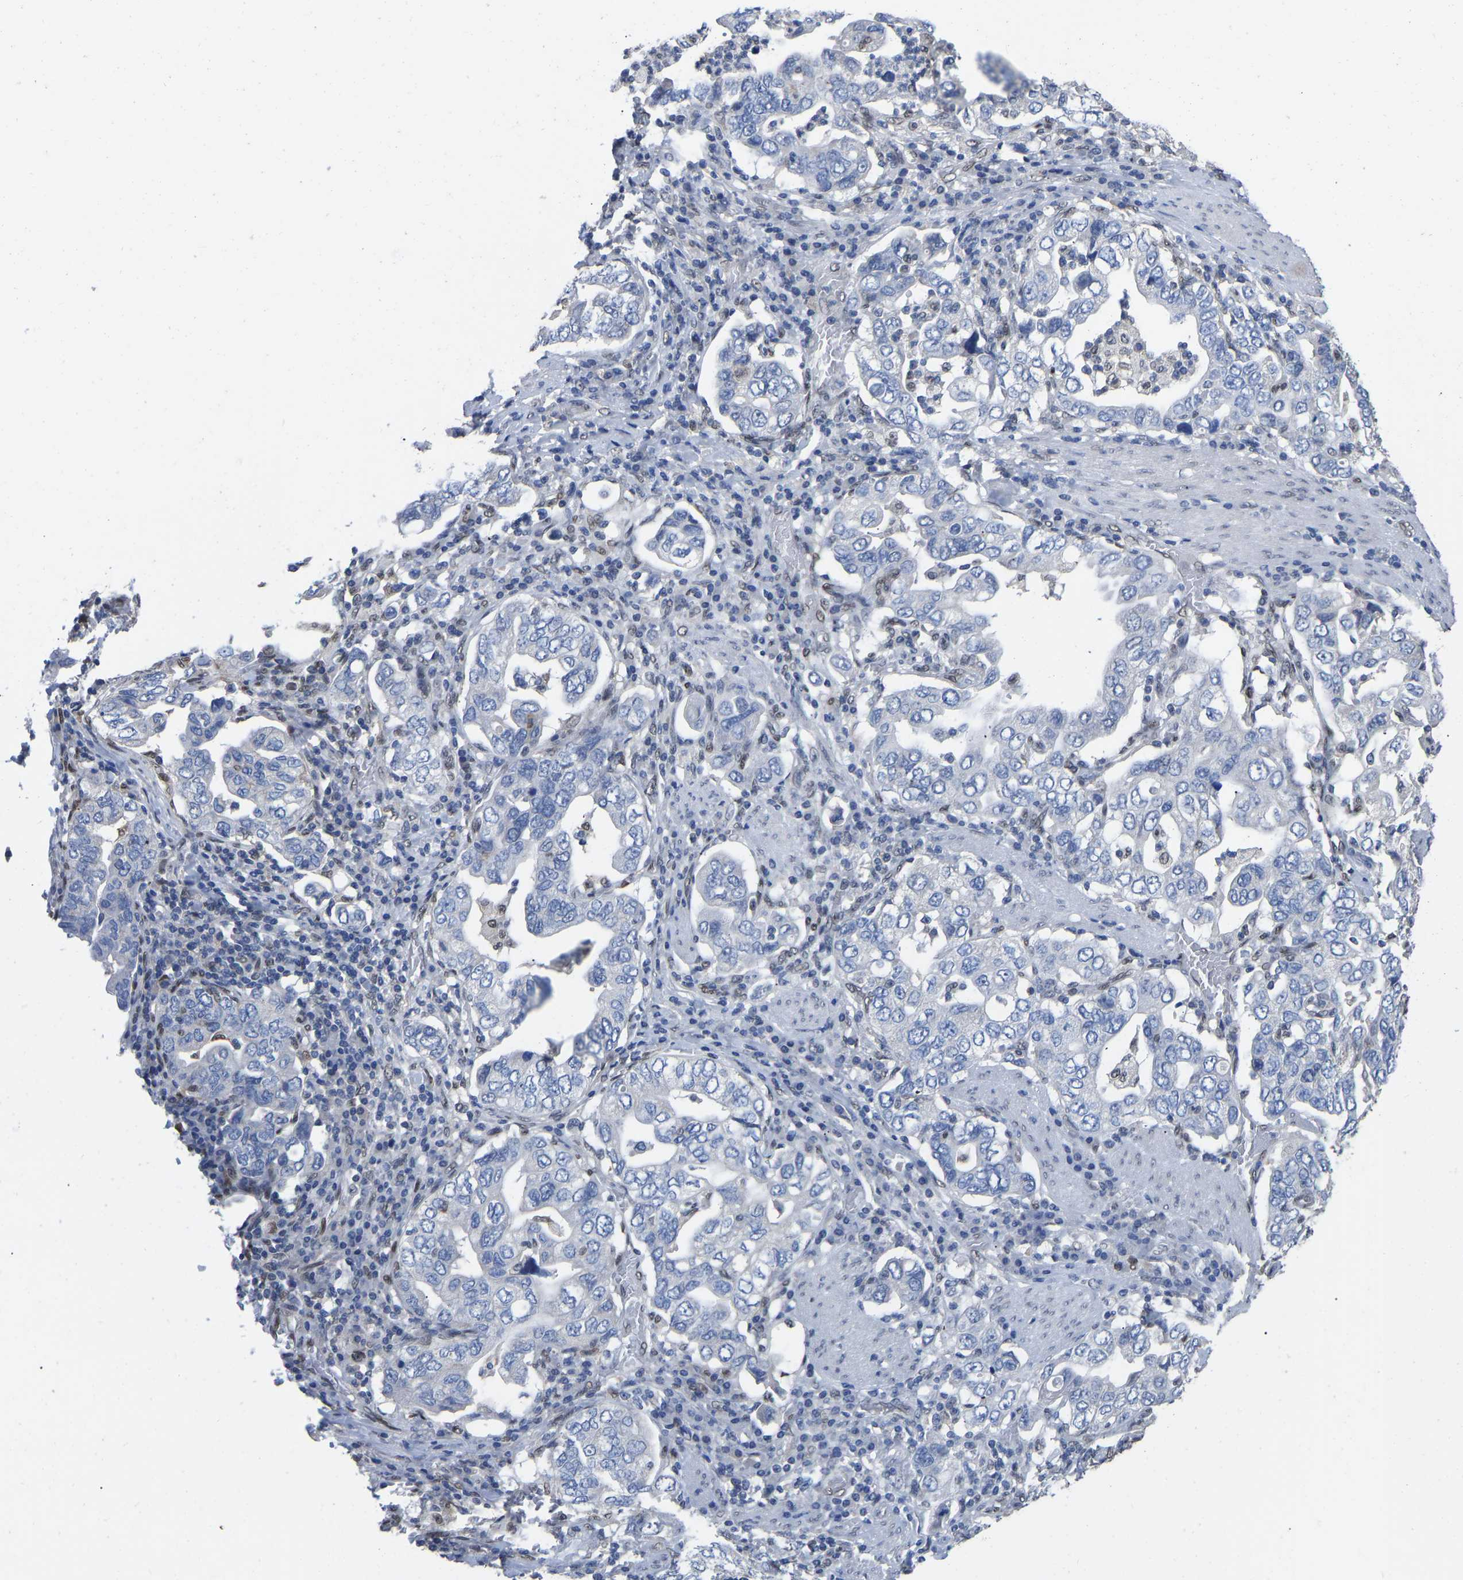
{"staining": {"intensity": "negative", "quantity": "none", "location": "none"}, "tissue": "stomach cancer", "cell_type": "Tumor cells", "image_type": "cancer", "snomed": [{"axis": "morphology", "description": "Adenocarcinoma, NOS"}, {"axis": "topography", "description": "Stomach, upper"}], "caption": "A high-resolution image shows immunohistochemistry staining of stomach adenocarcinoma, which demonstrates no significant expression in tumor cells.", "gene": "QKI", "patient": {"sex": "male", "age": 62}}